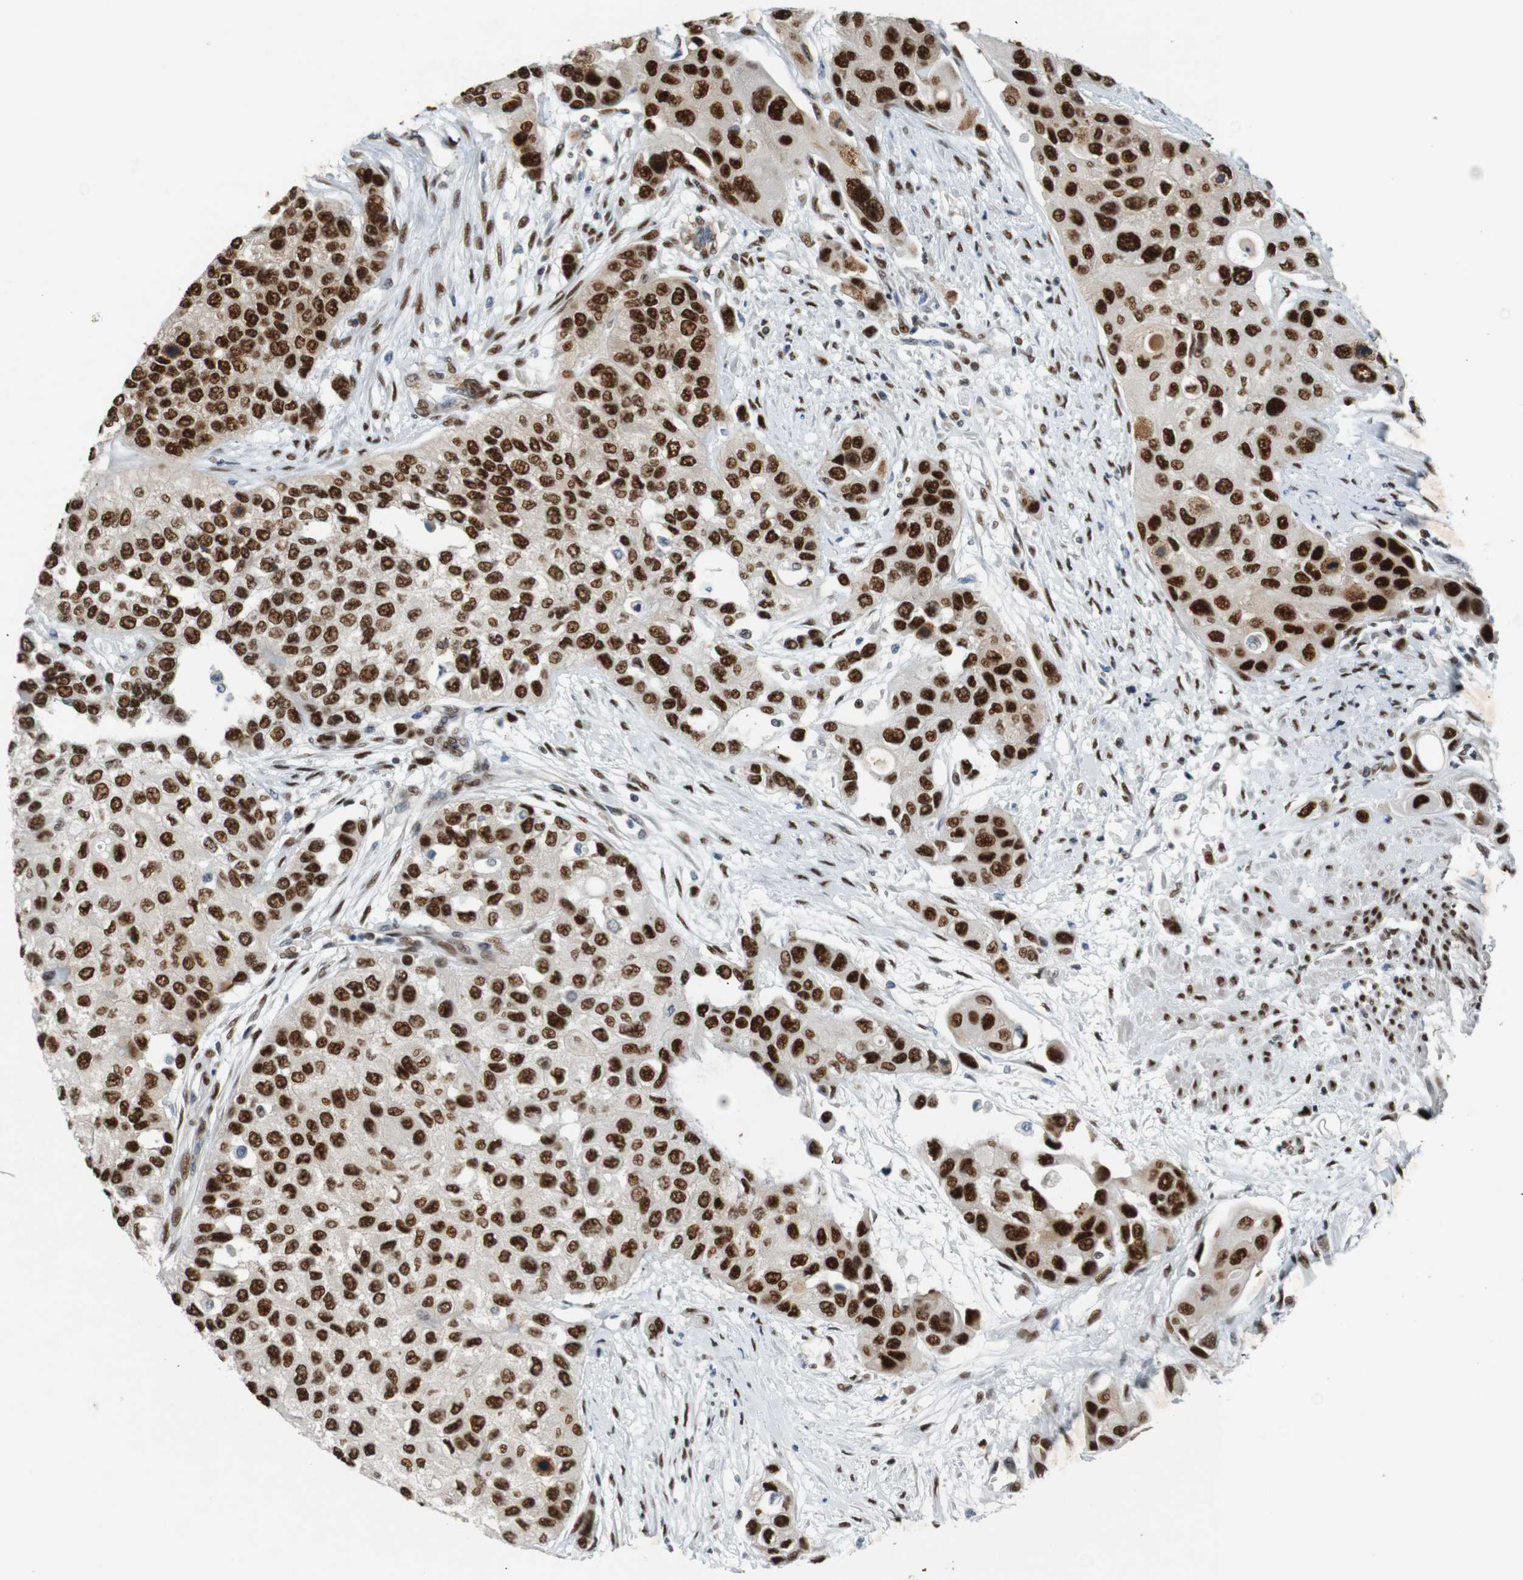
{"staining": {"intensity": "strong", "quantity": ">75%", "location": "nuclear"}, "tissue": "urothelial cancer", "cell_type": "Tumor cells", "image_type": "cancer", "snomed": [{"axis": "morphology", "description": "Urothelial carcinoma, High grade"}, {"axis": "topography", "description": "Urinary bladder"}], "caption": "A photomicrograph of urothelial cancer stained for a protein reveals strong nuclear brown staining in tumor cells.", "gene": "HEXIM1", "patient": {"sex": "female", "age": 56}}